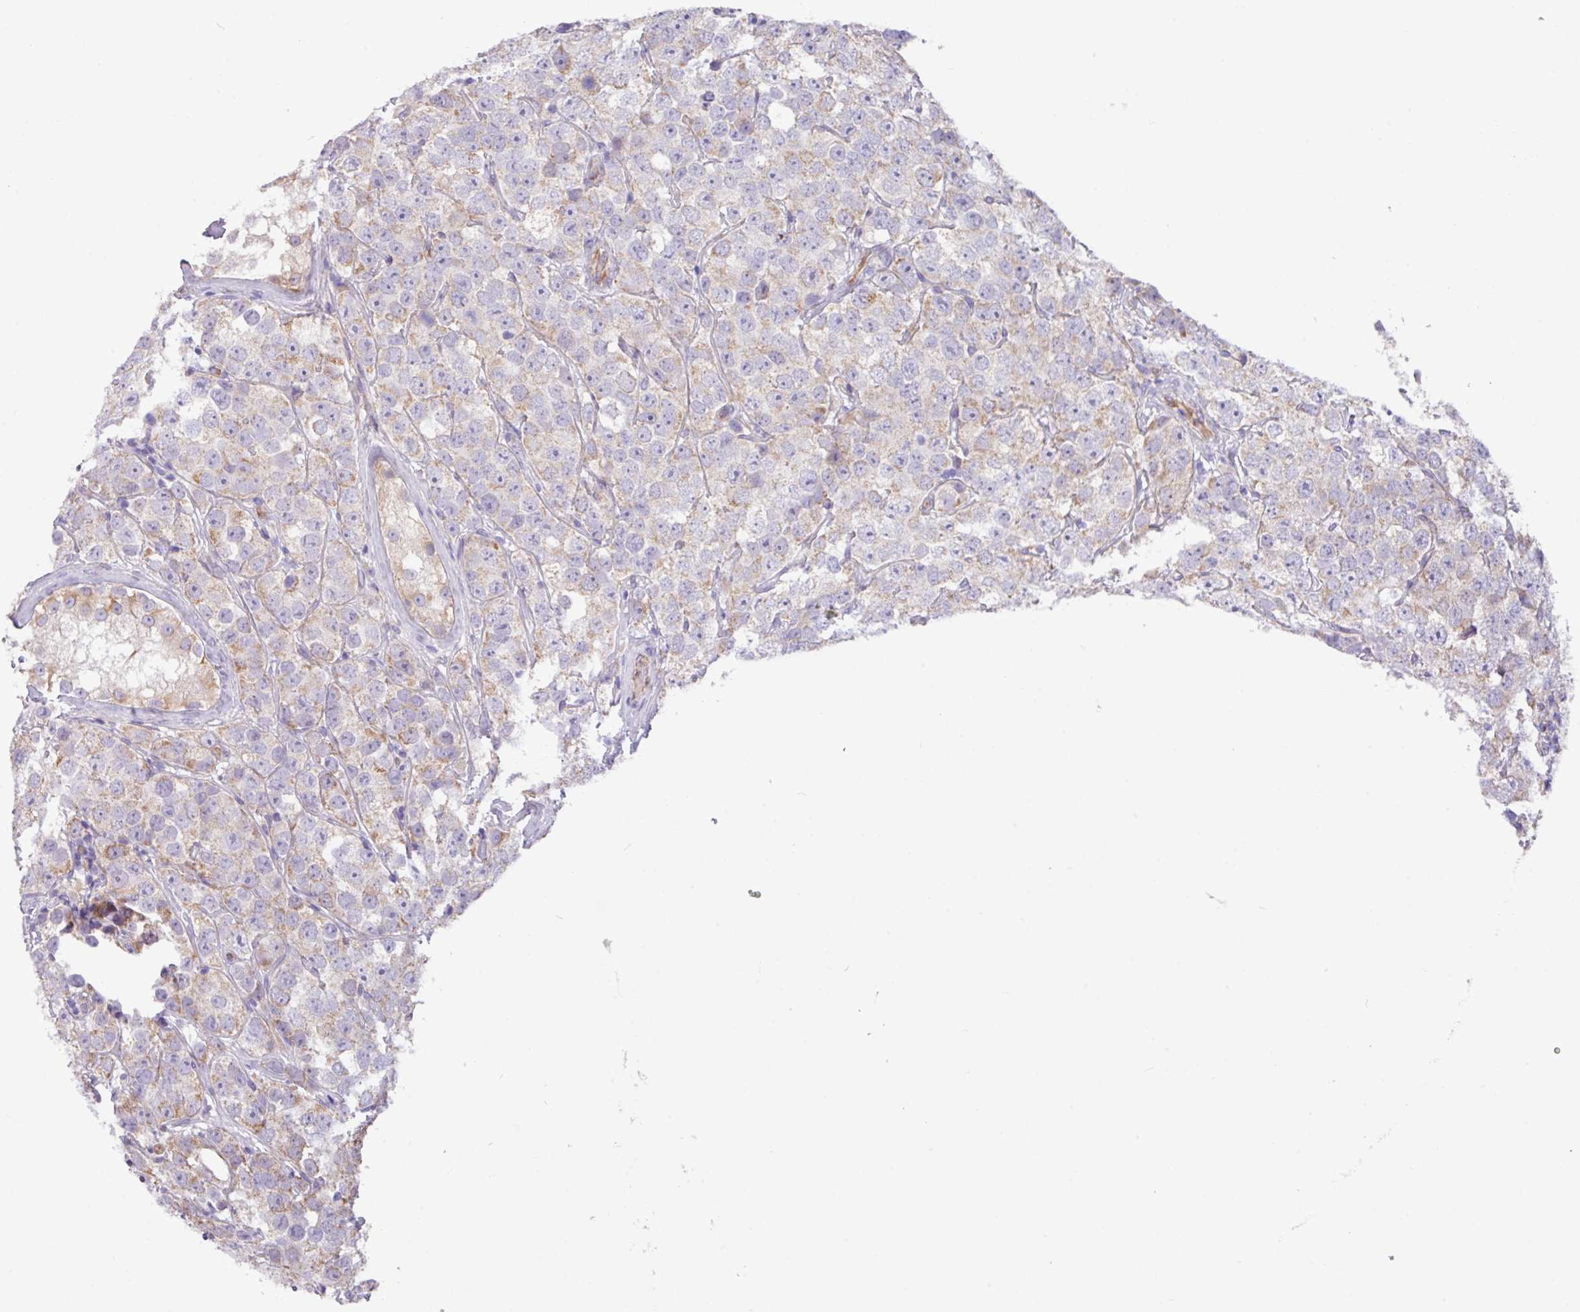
{"staining": {"intensity": "weak", "quantity": "25%-75%", "location": "cytoplasmic/membranous"}, "tissue": "testis cancer", "cell_type": "Tumor cells", "image_type": "cancer", "snomed": [{"axis": "morphology", "description": "Seminoma, NOS"}, {"axis": "topography", "description": "Testis"}], "caption": "This photomicrograph demonstrates testis cancer stained with immunohistochemistry to label a protein in brown. The cytoplasmic/membranous of tumor cells show weak positivity for the protein. Nuclei are counter-stained blue.", "gene": "MRM2", "patient": {"sex": "male", "age": 28}}